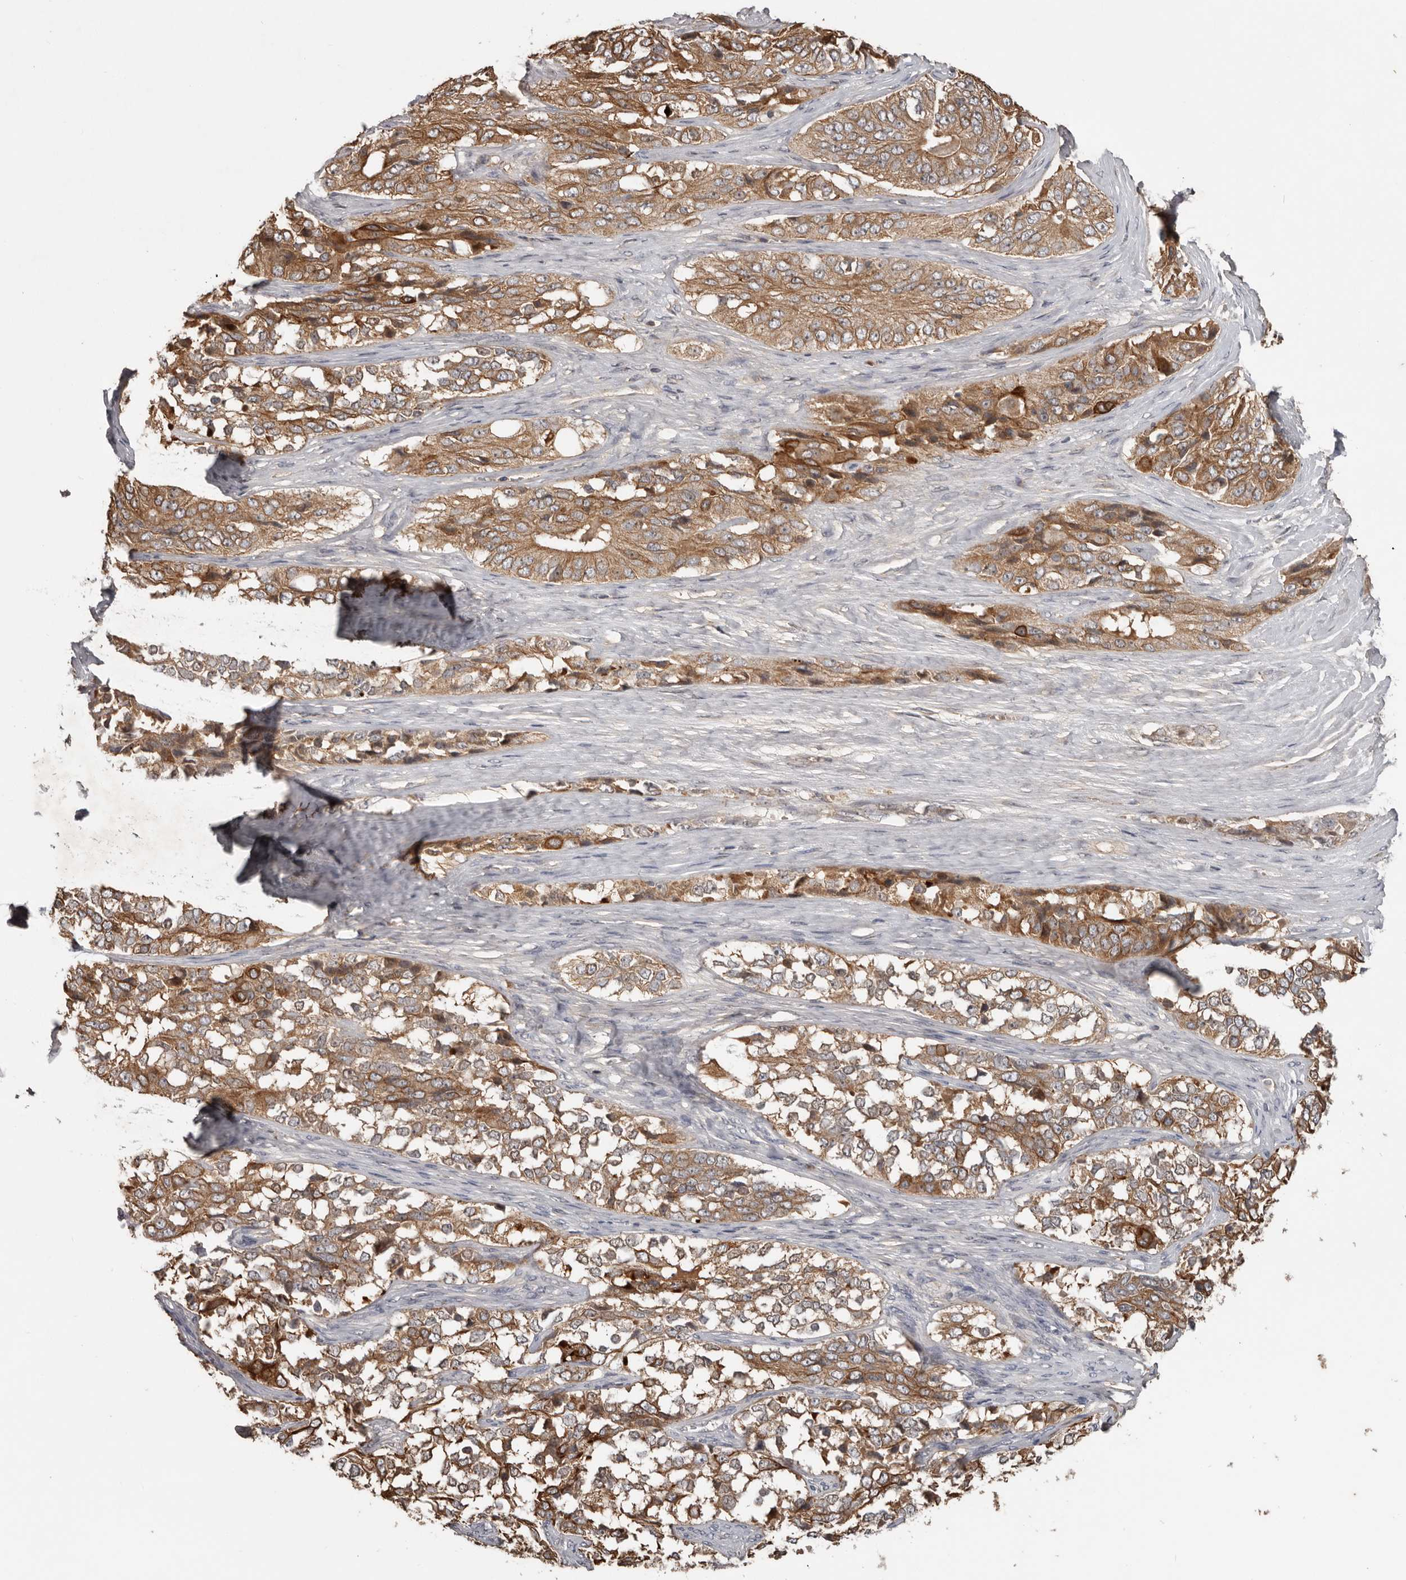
{"staining": {"intensity": "moderate", "quantity": ">75%", "location": "cytoplasmic/membranous"}, "tissue": "ovarian cancer", "cell_type": "Tumor cells", "image_type": "cancer", "snomed": [{"axis": "morphology", "description": "Carcinoma, endometroid"}, {"axis": "topography", "description": "Ovary"}], "caption": "Protein staining shows moderate cytoplasmic/membranous staining in approximately >75% of tumor cells in endometroid carcinoma (ovarian).", "gene": "NMUR1", "patient": {"sex": "female", "age": 51}}